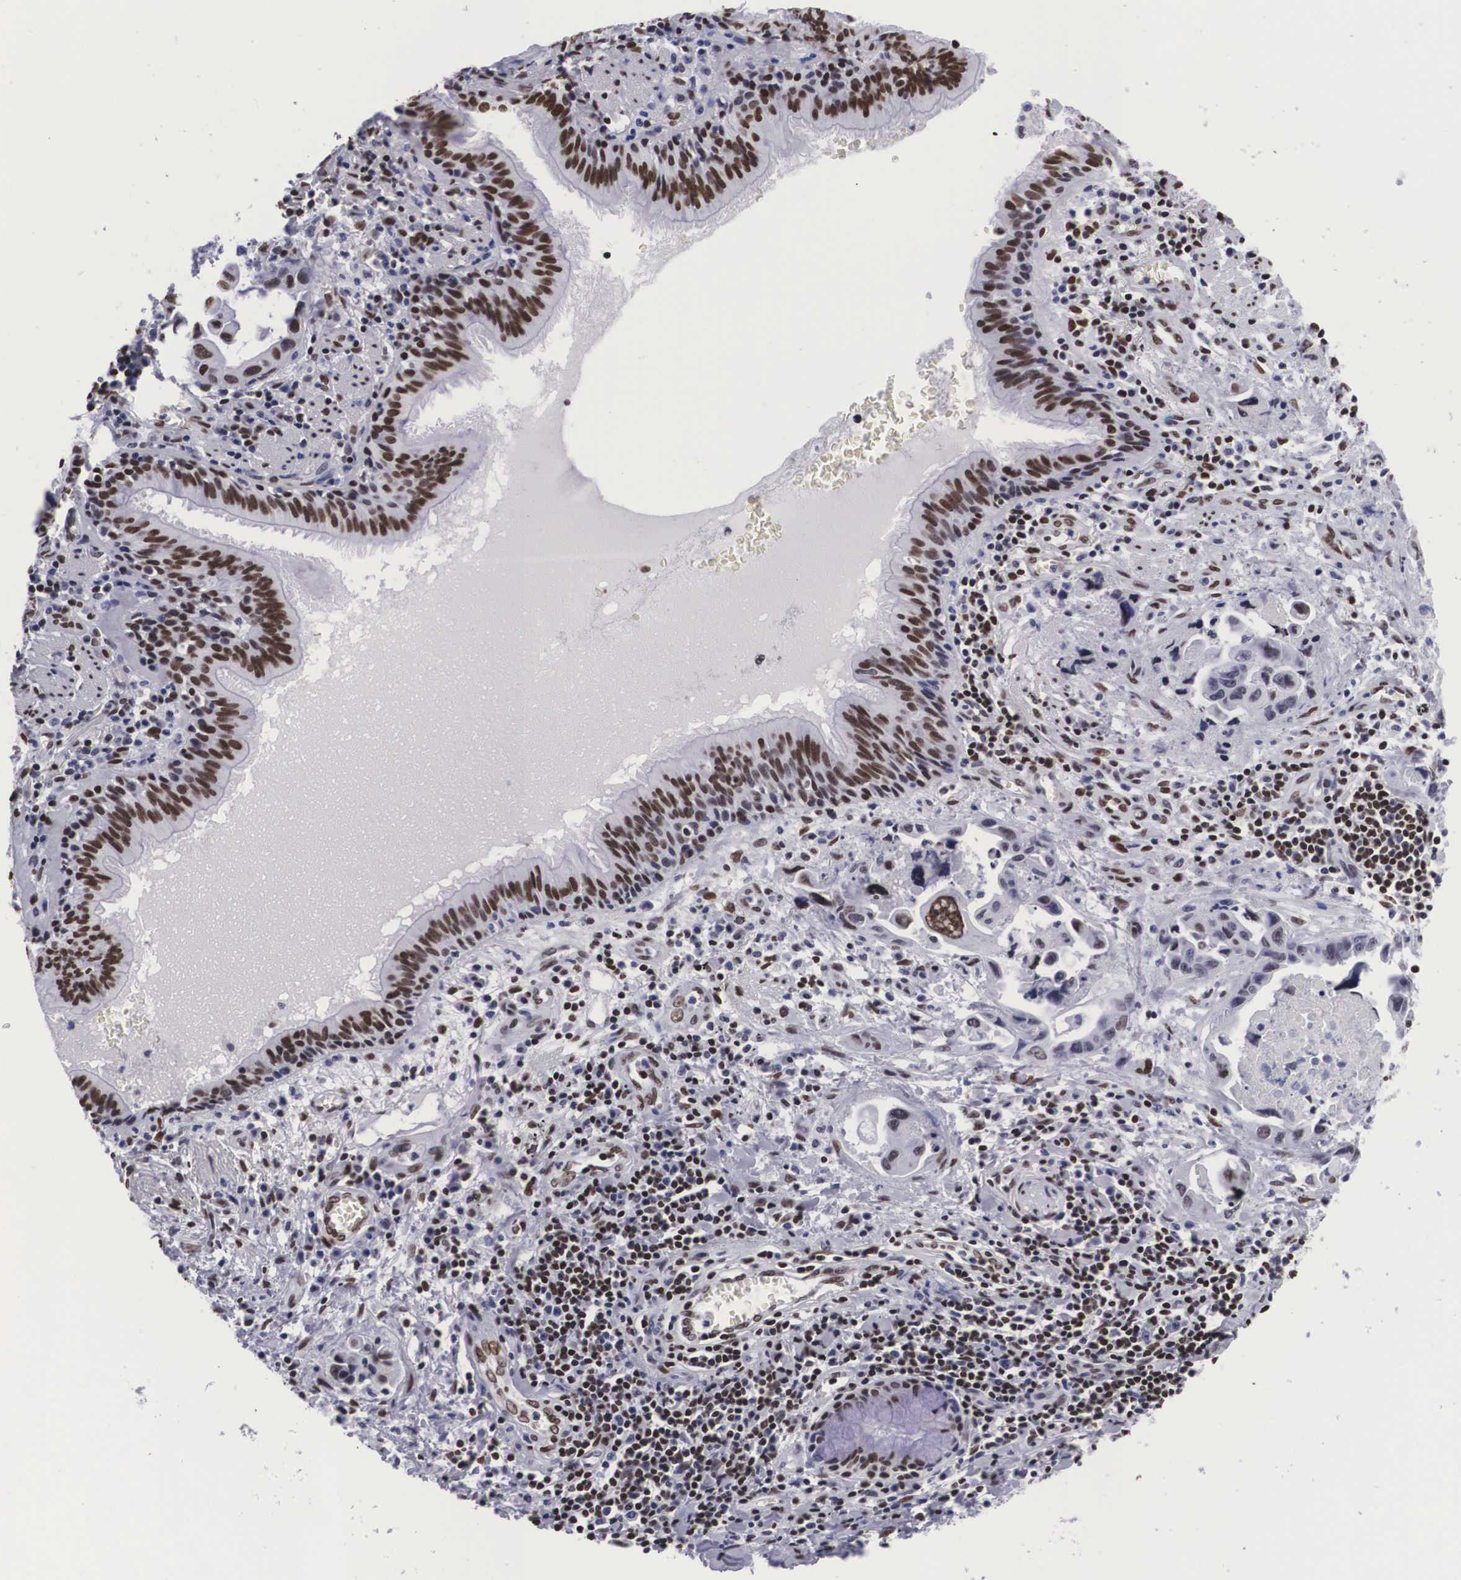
{"staining": {"intensity": "moderate", "quantity": ">75%", "location": "nuclear"}, "tissue": "lung cancer", "cell_type": "Tumor cells", "image_type": "cancer", "snomed": [{"axis": "morphology", "description": "Adenocarcinoma, NOS"}, {"axis": "topography", "description": "Lung"}], "caption": "Adenocarcinoma (lung) was stained to show a protein in brown. There is medium levels of moderate nuclear staining in about >75% of tumor cells.", "gene": "MECP2", "patient": {"sex": "male", "age": 64}}